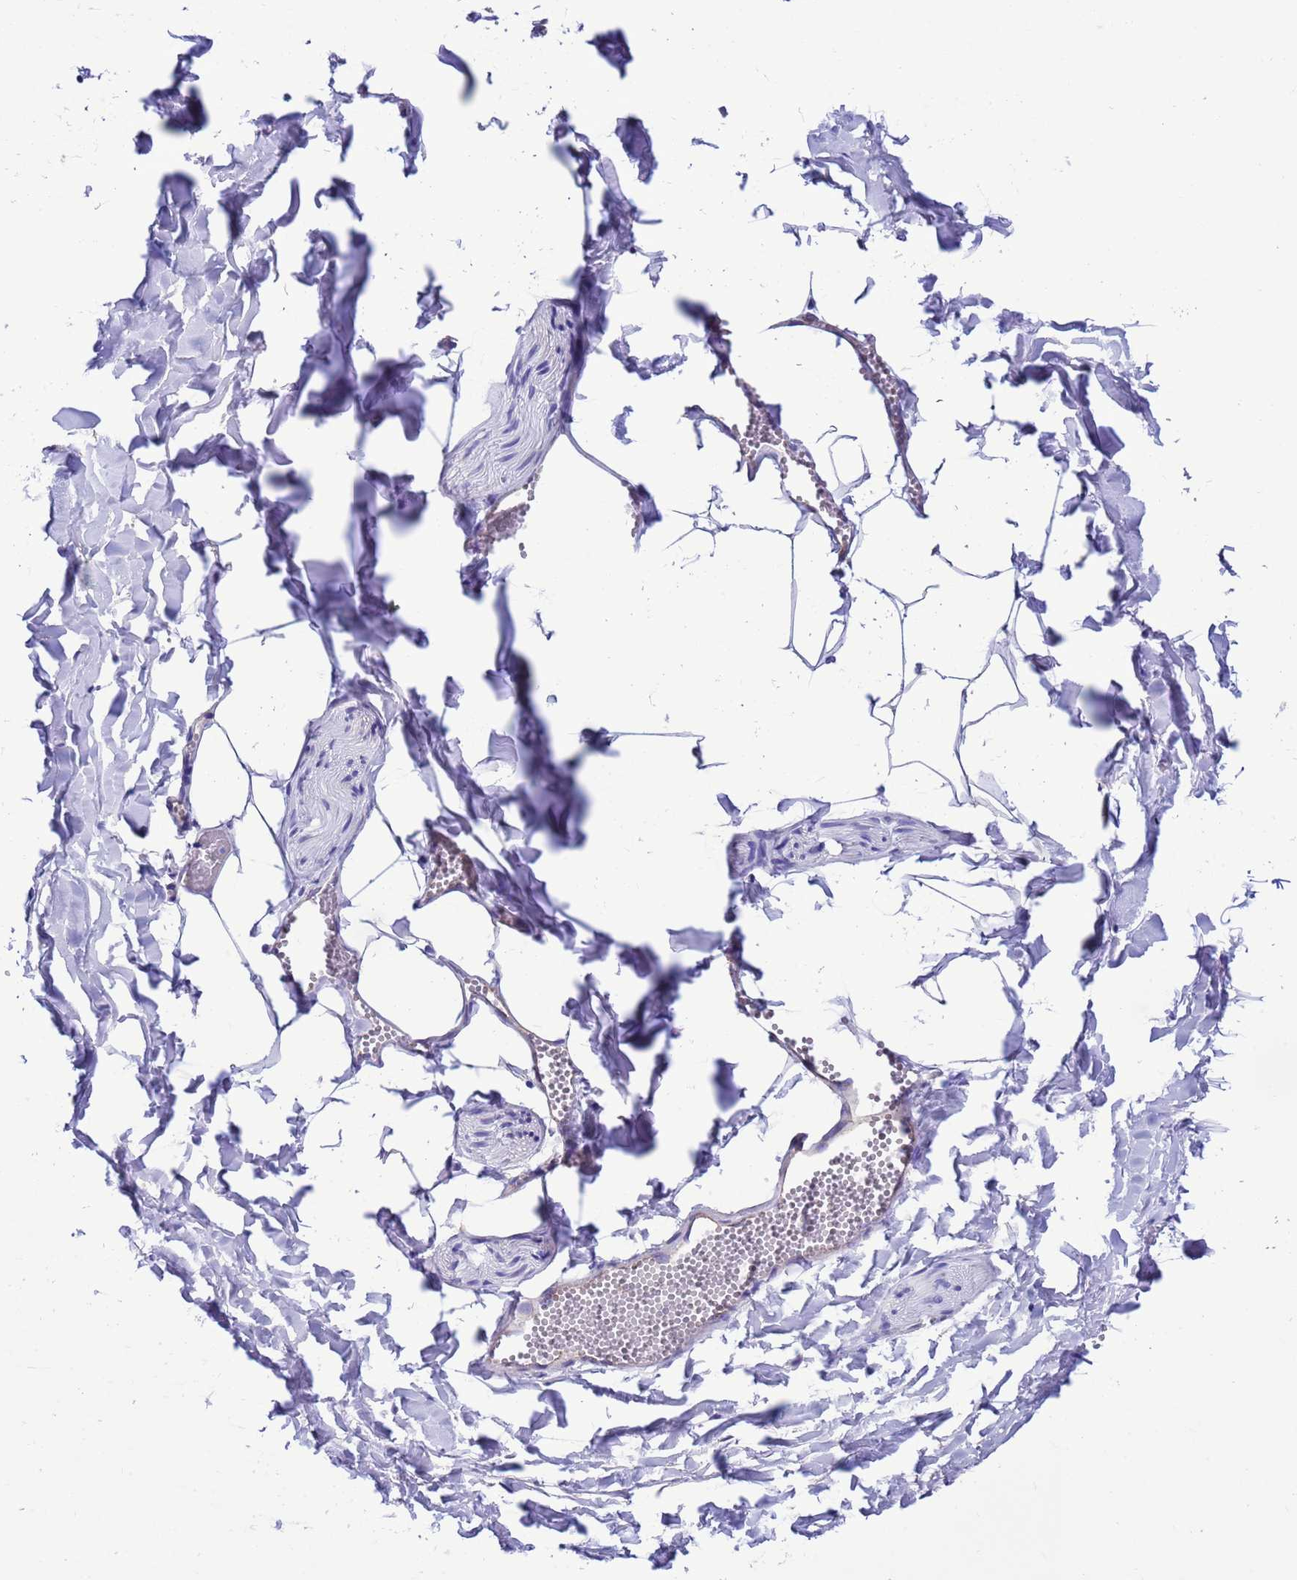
{"staining": {"intensity": "negative", "quantity": "none", "location": "none"}, "tissue": "adipose tissue", "cell_type": "Adipocytes", "image_type": "normal", "snomed": [{"axis": "morphology", "description": "Normal tissue, NOS"}, {"axis": "topography", "description": "Gallbladder"}, {"axis": "topography", "description": "Peripheral nerve tissue"}], "caption": "Immunohistochemical staining of benign adipose tissue shows no significant staining in adipocytes. Nuclei are stained in blue.", "gene": "CCDC191", "patient": {"sex": "male", "age": 38}}